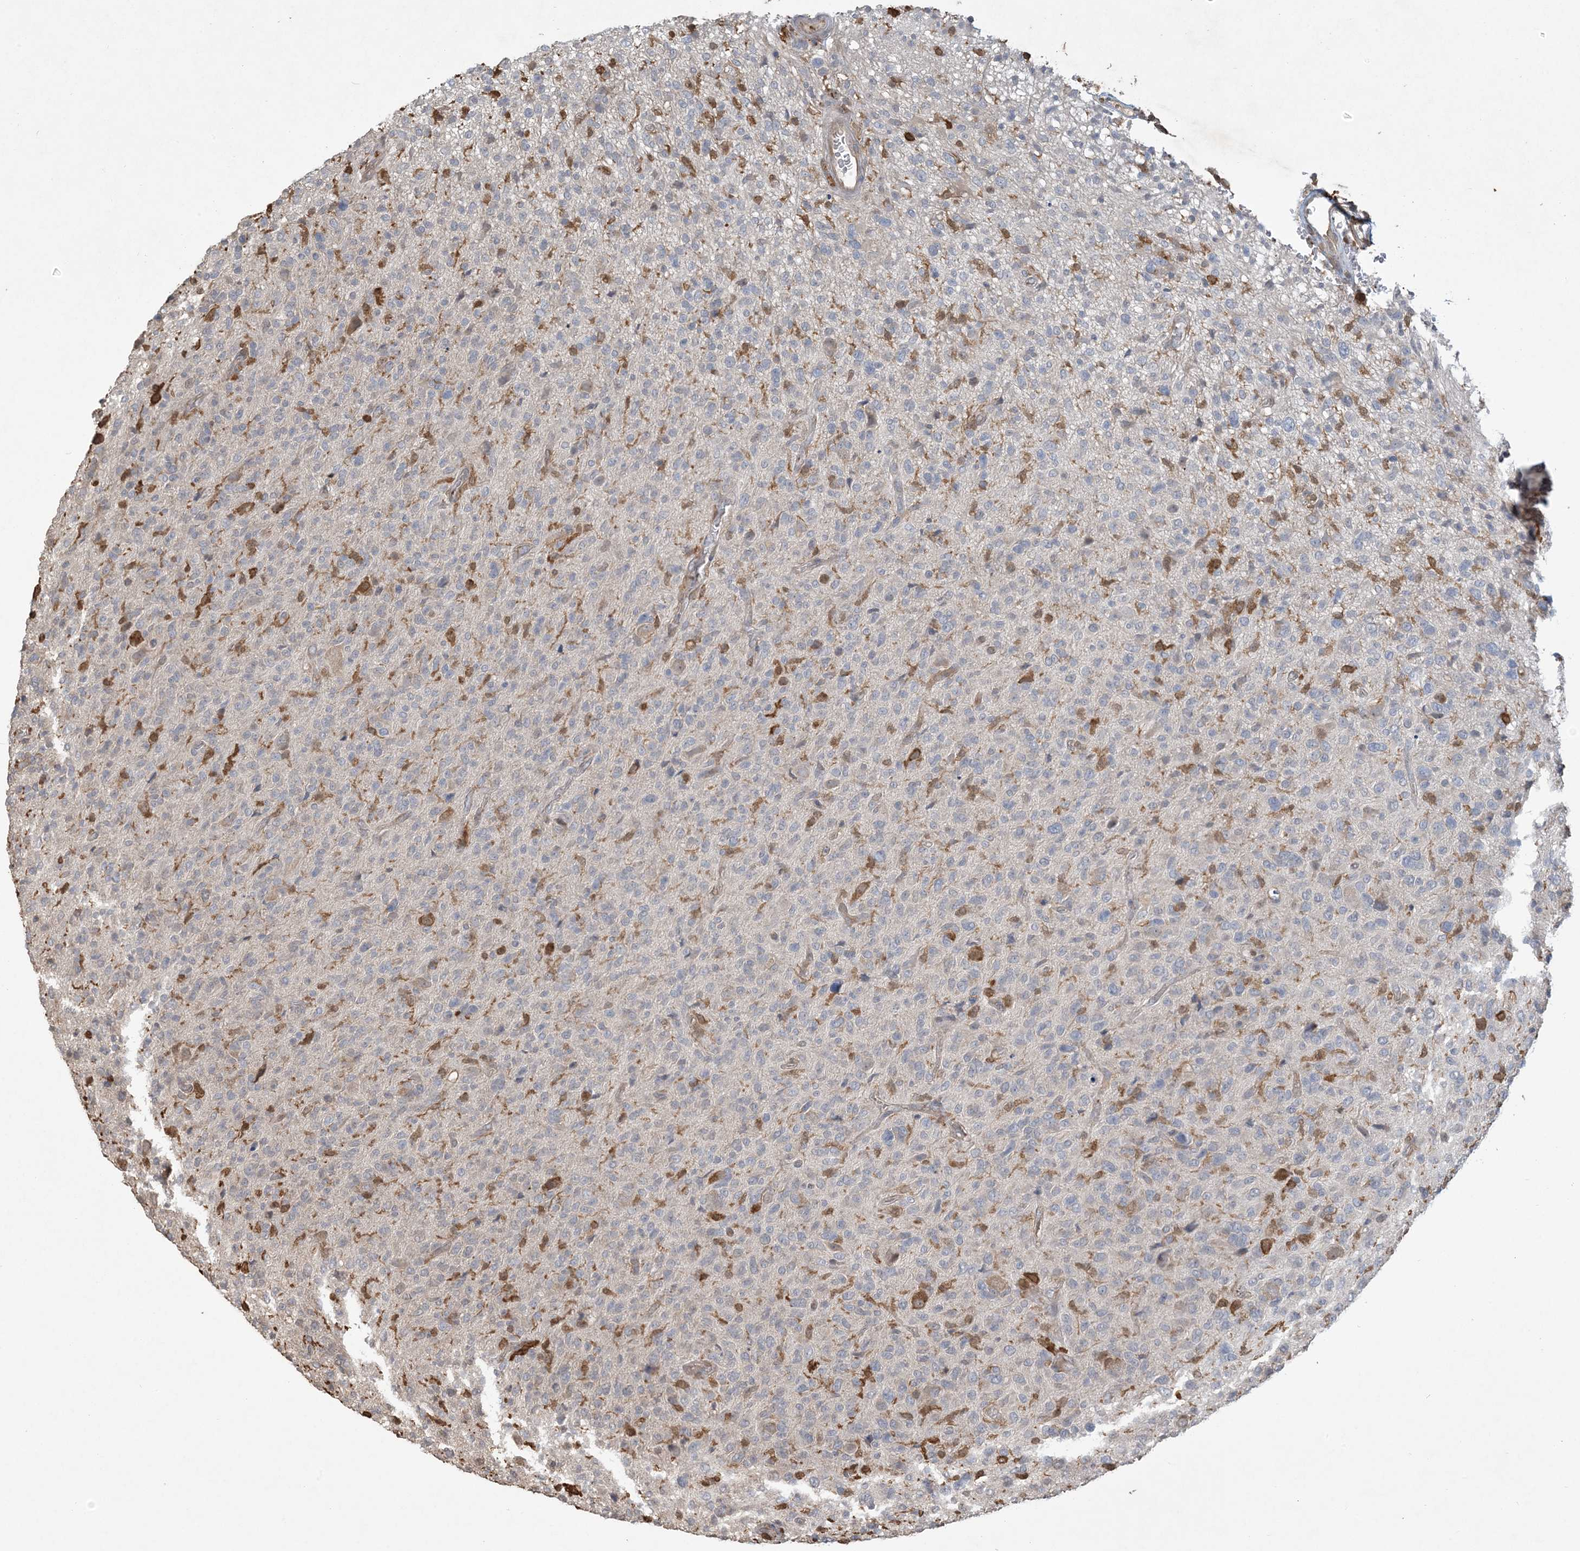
{"staining": {"intensity": "negative", "quantity": "none", "location": "none"}, "tissue": "glioma", "cell_type": "Tumor cells", "image_type": "cancer", "snomed": [{"axis": "morphology", "description": "Glioma, malignant, High grade"}, {"axis": "topography", "description": "Brain"}], "caption": "This is a image of immunohistochemistry staining of glioma, which shows no positivity in tumor cells.", "gene": "TMSB4X", "patient": {"sex": "female", "age": 57}}